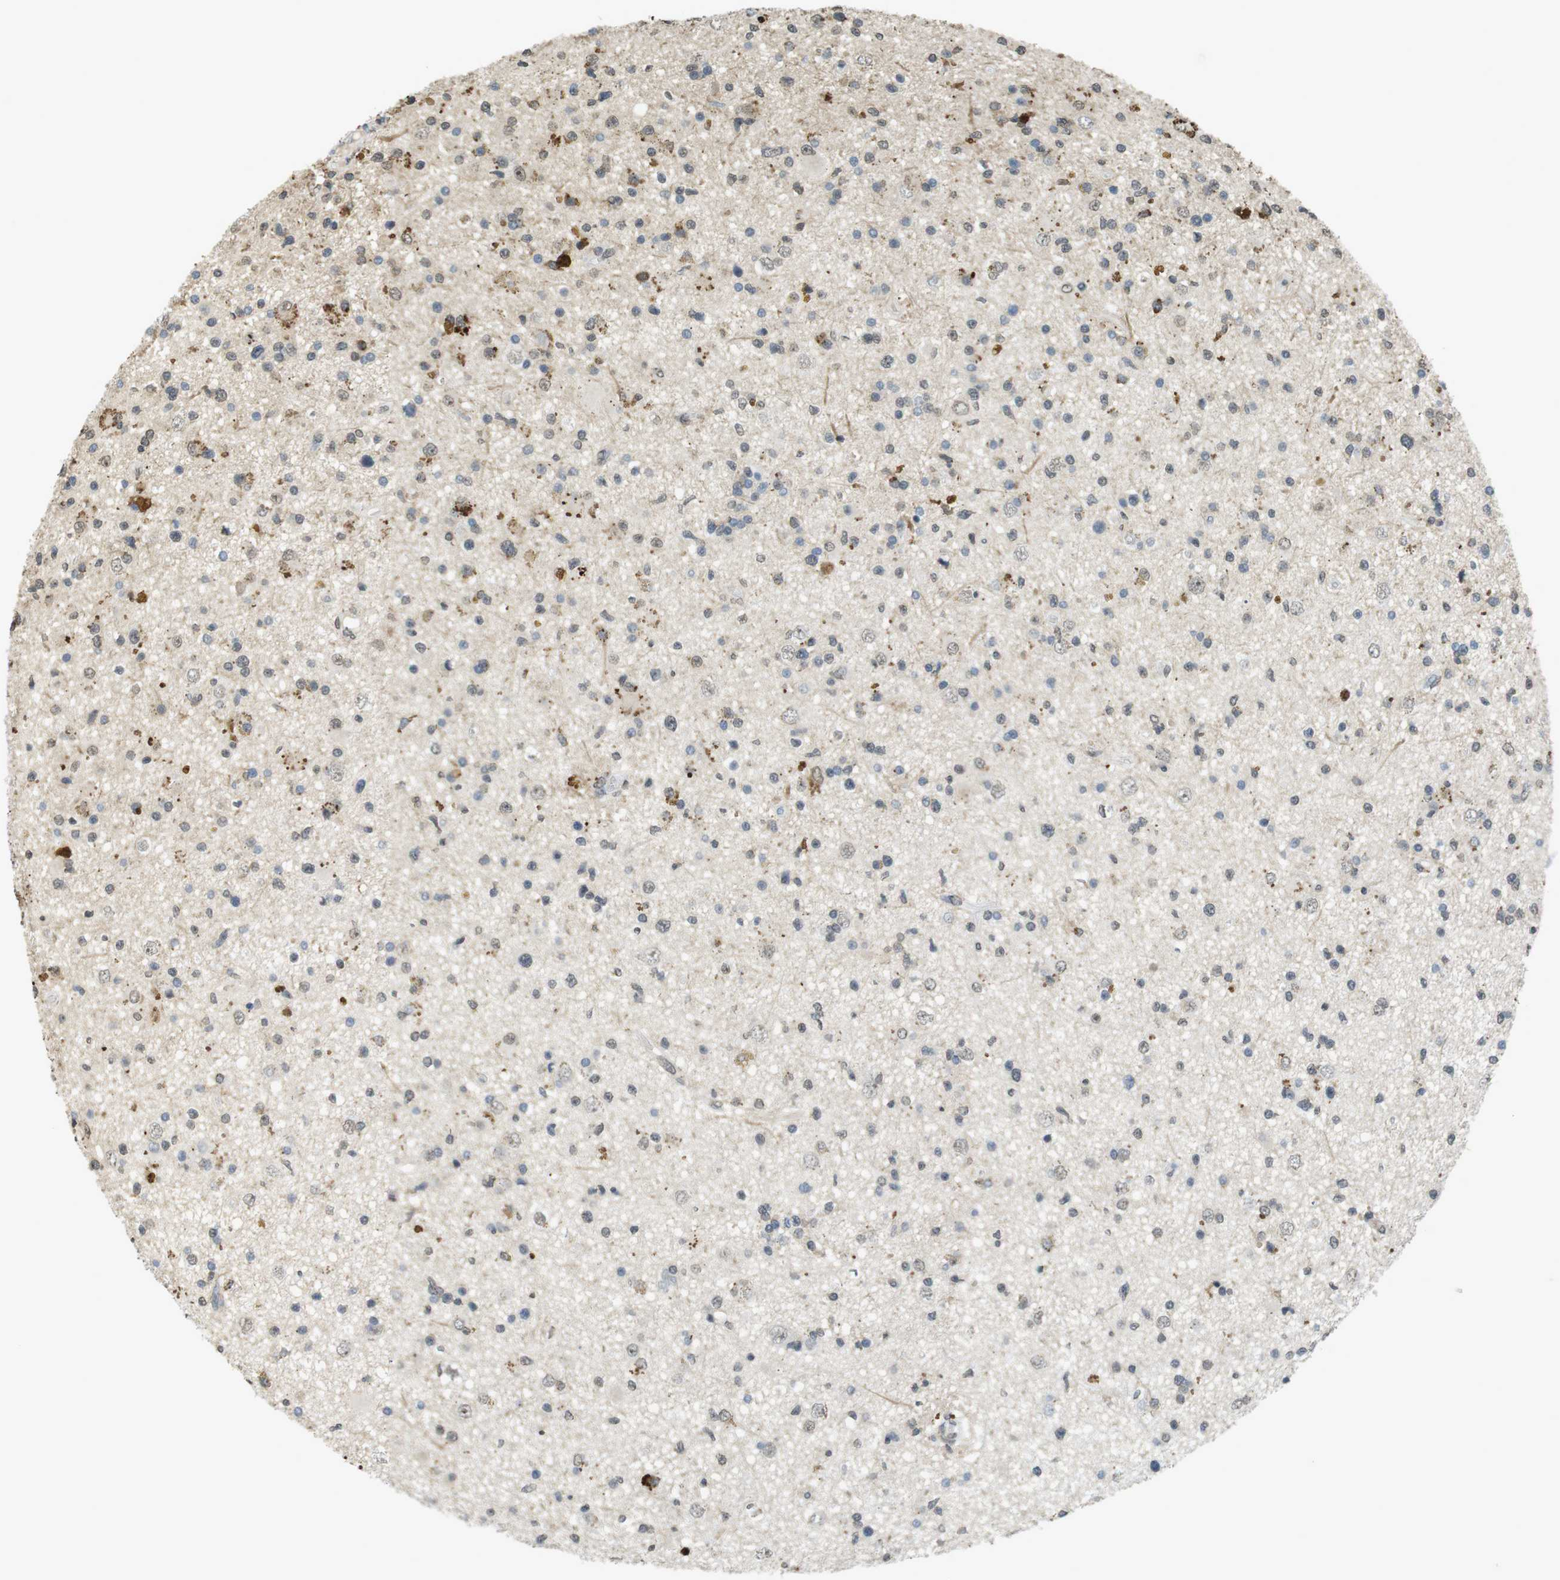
{"staining": {"intensity": "moderate", "quantity": "<25%", "location": "cytoplasmic/membranous"}, "tissue": "glioma", "cell_type": "Tumor cells", "image_type": "cancer", "snomed": [{"axis": "morphology", "description": "Glioma, malignant, High grade"}, {"axis": "topography", "description": "Brain"}], "caption": "A high-resolution histopathology image shows IHC staining of high-grade glioma (malignant), which shows moderate cytoplasmic/membranous positivity in about <25% of tumor cells. The staining was performed using DAB to visualize the protein expression in brown, while the nuclei were stained in blue with hematoxylin (Magnification: 20x).", "gene": "FZD10", "patient": {"sex": "male", "age": 33}}